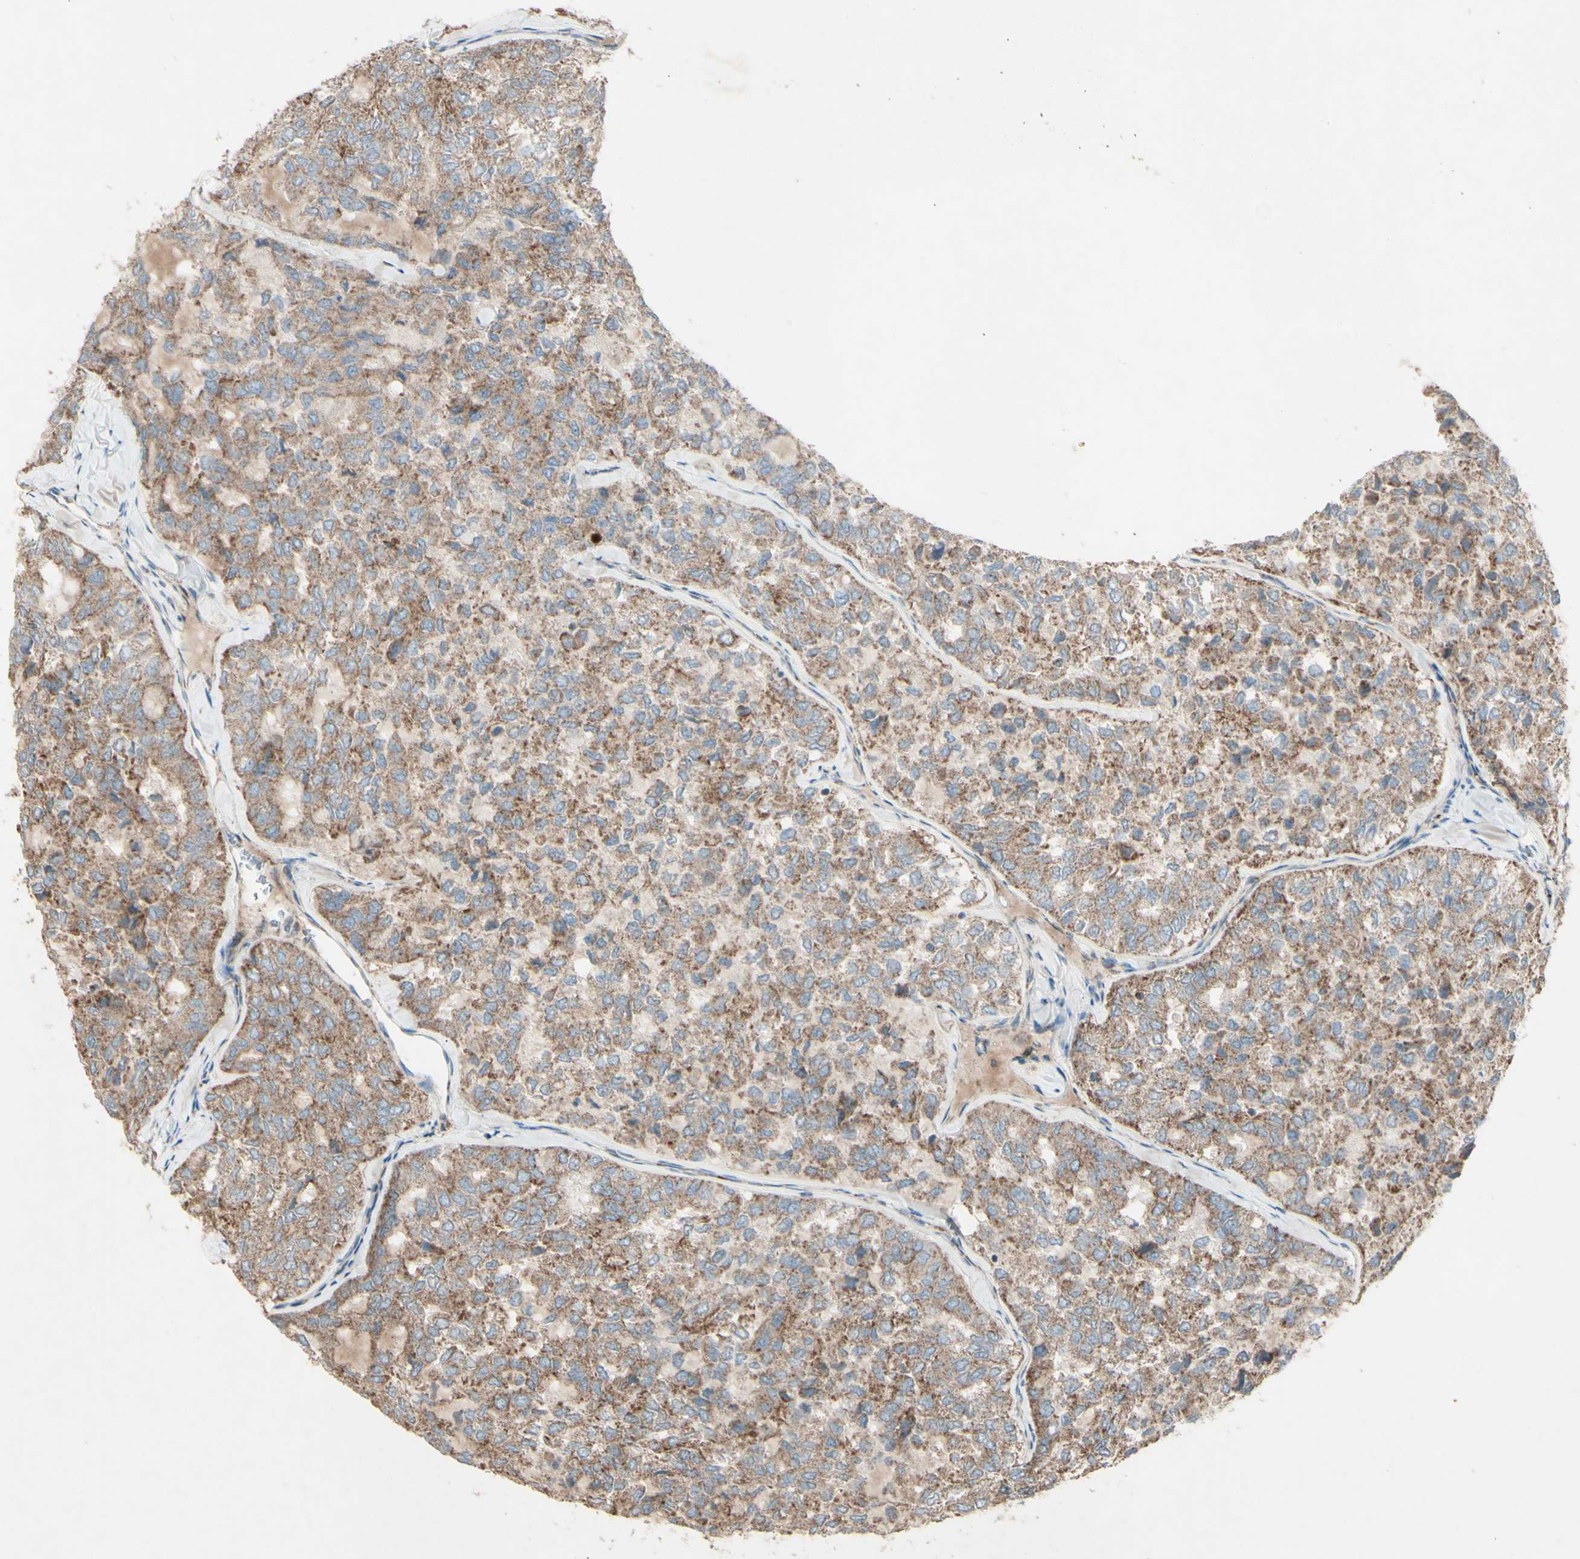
{"staining": {"intensity": "moderate", "quantity": ">75%", "location": "cytoplasmic/membranous"}, "tissue": "thyroid cancer", "cell_type": "Tumor cells", "image_type": "cancer", "snomed": [{"axis": "morphology", "description": "Follicular adenoma carcinoma, NOS"}, {"axis": "topography", "description": "Thyroid gland"}], "caption": "A brown stain labels moderate cytoplasmic/membranous positivity of a protein in thyroid cancer (follicular adenoma carcinoma) tumor cells. Nuclei are stained in blue.", "gene": "RHOT1", "patient": {"sex": "male", "age": 75}}